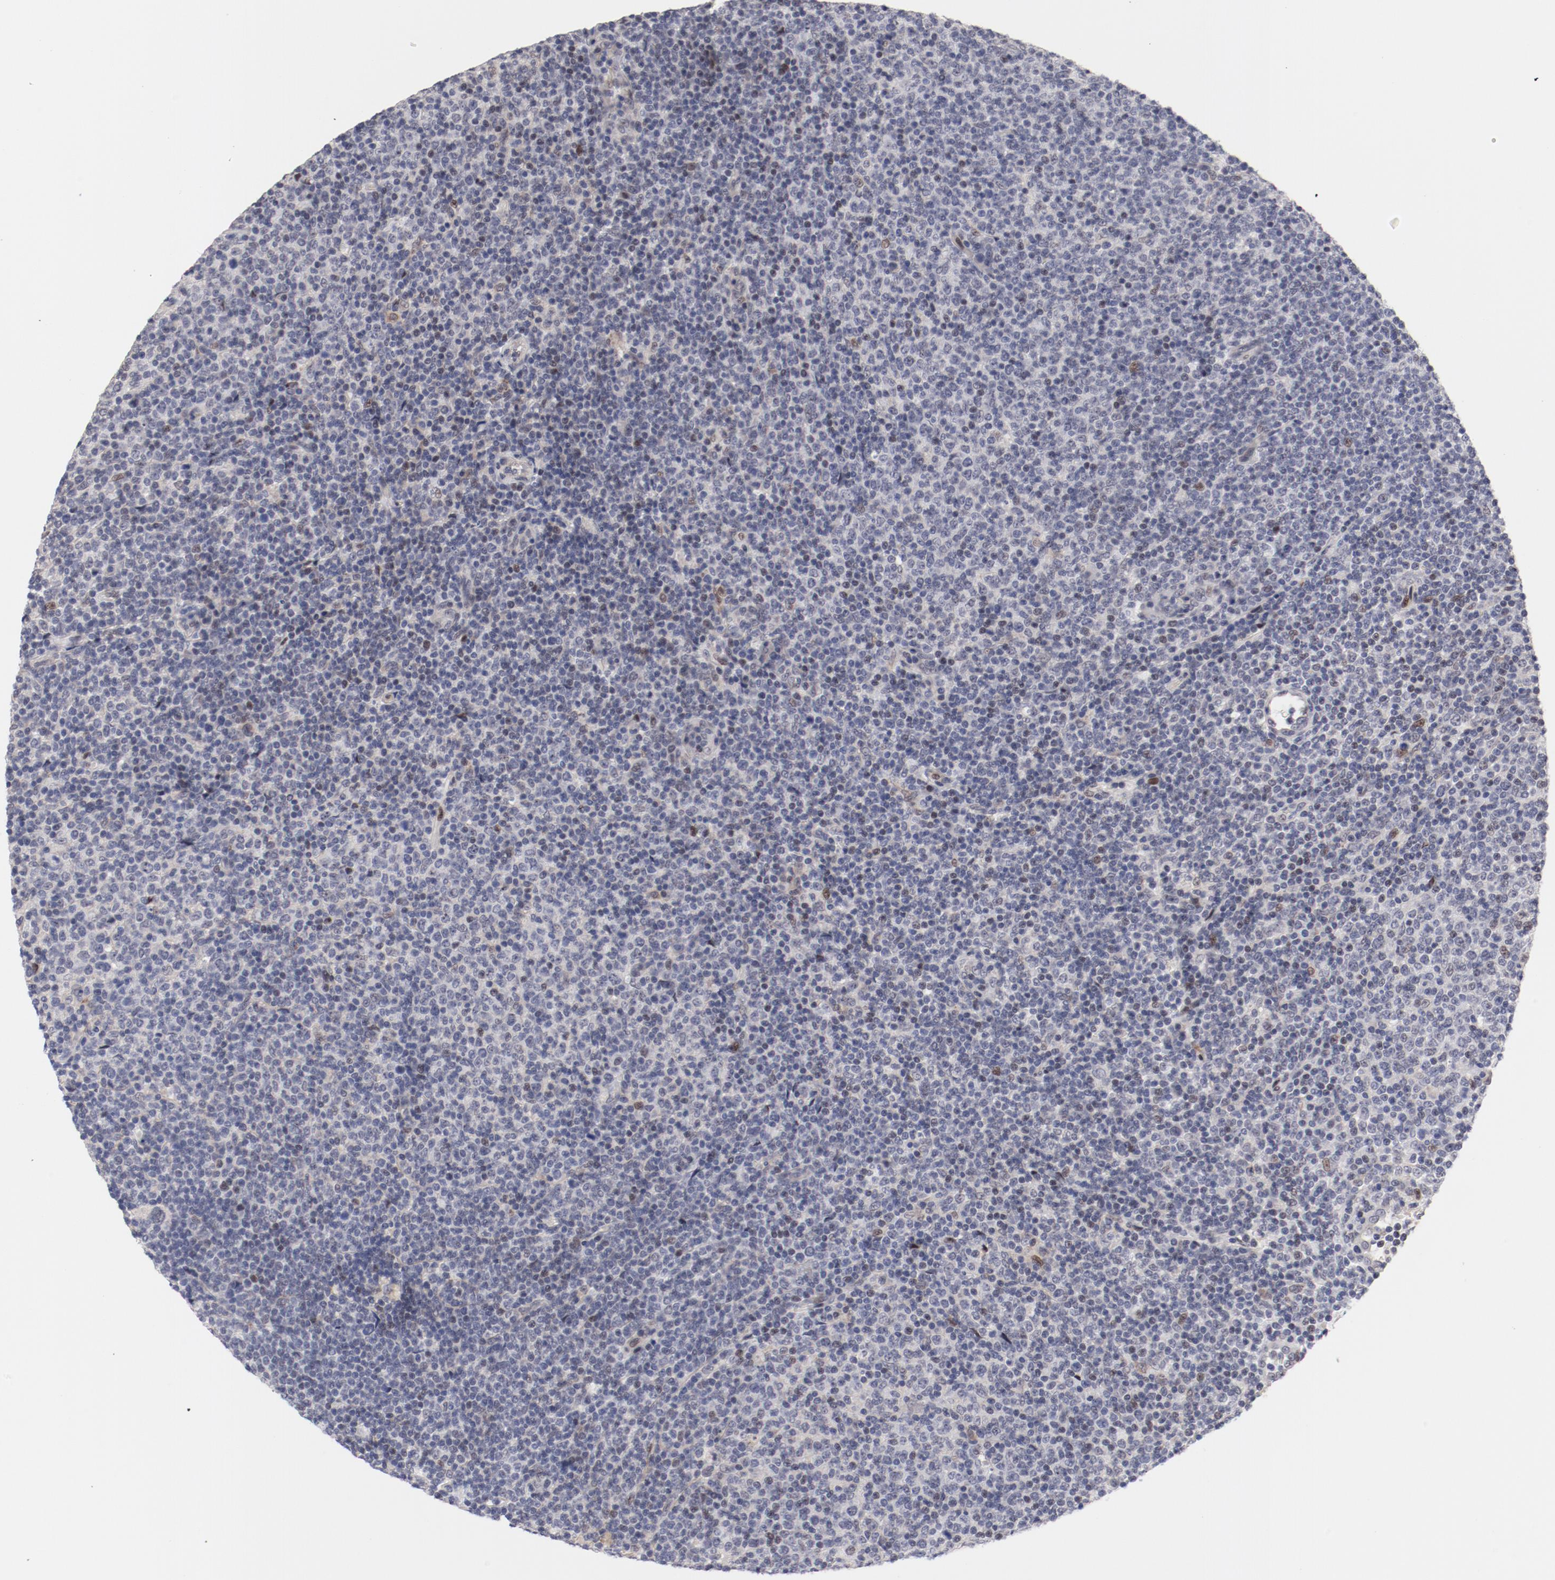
{"staining": {"intensity": "weak", "quantity": "<25%", "location": "nuclear"}, "tissue": "lymphoma", "cell_type": "Tumor cells", "image_type": "cancer", "snomed": [{"axis": "morphology", "description": "Malignant lymphoma, non-Hodgkin's type, Low grade"}, {"axis": "topography", "description": "Lymph node"}], "caption": "The immunohistochemistry micrograph has no significant positivity in tumor cells of malignant lymphoma, non-Hodgkin's type (low-grade) tissue.", "gene": "FSCB", "patient": {"sex": "male", "age": 70}}